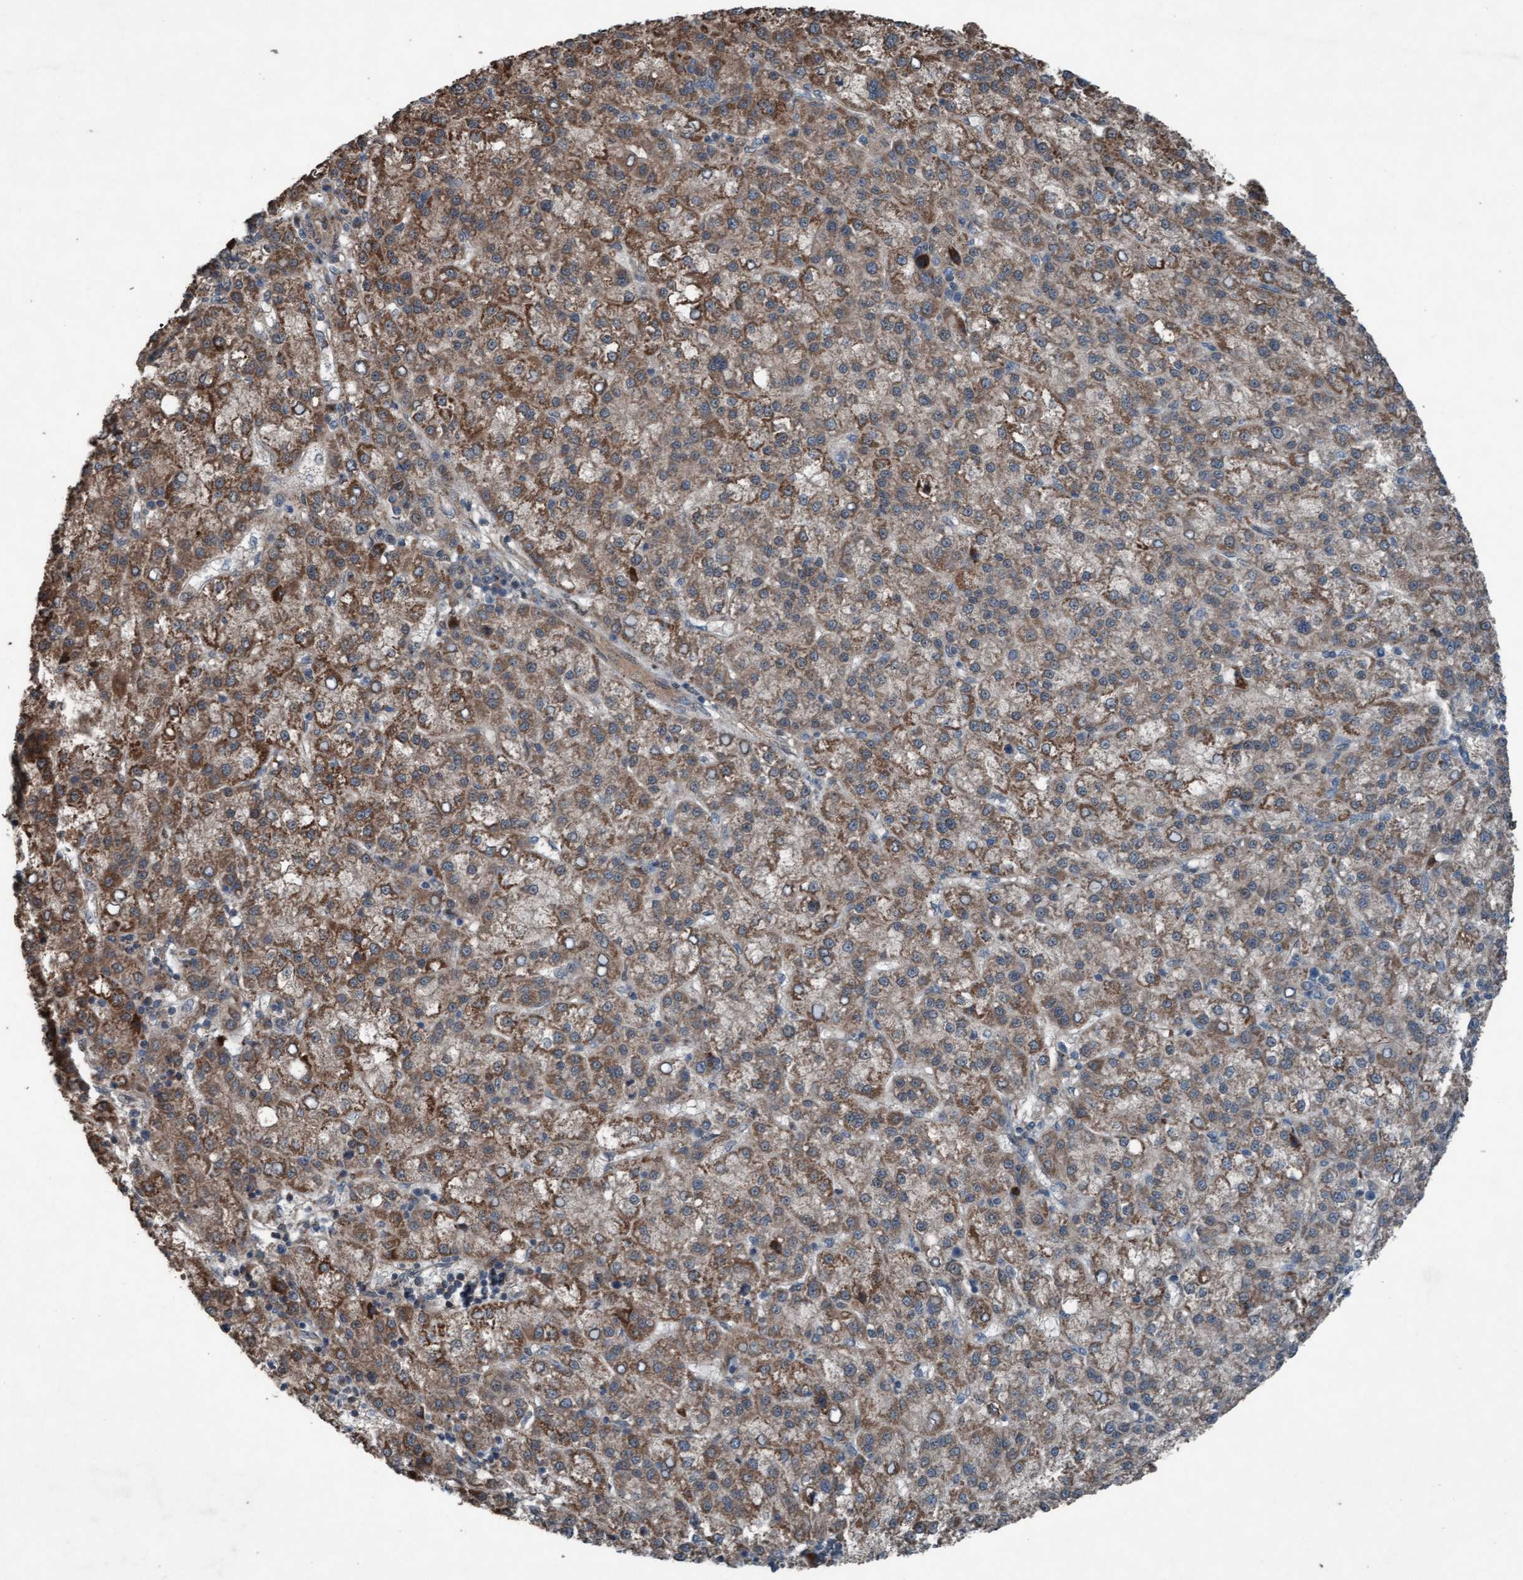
{"staining": {"intensity": "moderate", "quantity": ">75%", "location": "cytoplasmic/membranous"}, "tissue": "liver cancer", "cell_type": "Tumor cells", "image_type": "cancer", "snomed": [{"axis": "morphology", "description": "Carcinoma, Hepatocellular, NOS"}, {"axis": "topography", "description": "Liver"}], "caption": "Human hepatocellular carcinoma (liver) stained with a protein marker shows moderate staining in tumor cells.", "gene": "PLXNB2", "patient": {"sex": "female", "age": 58}}